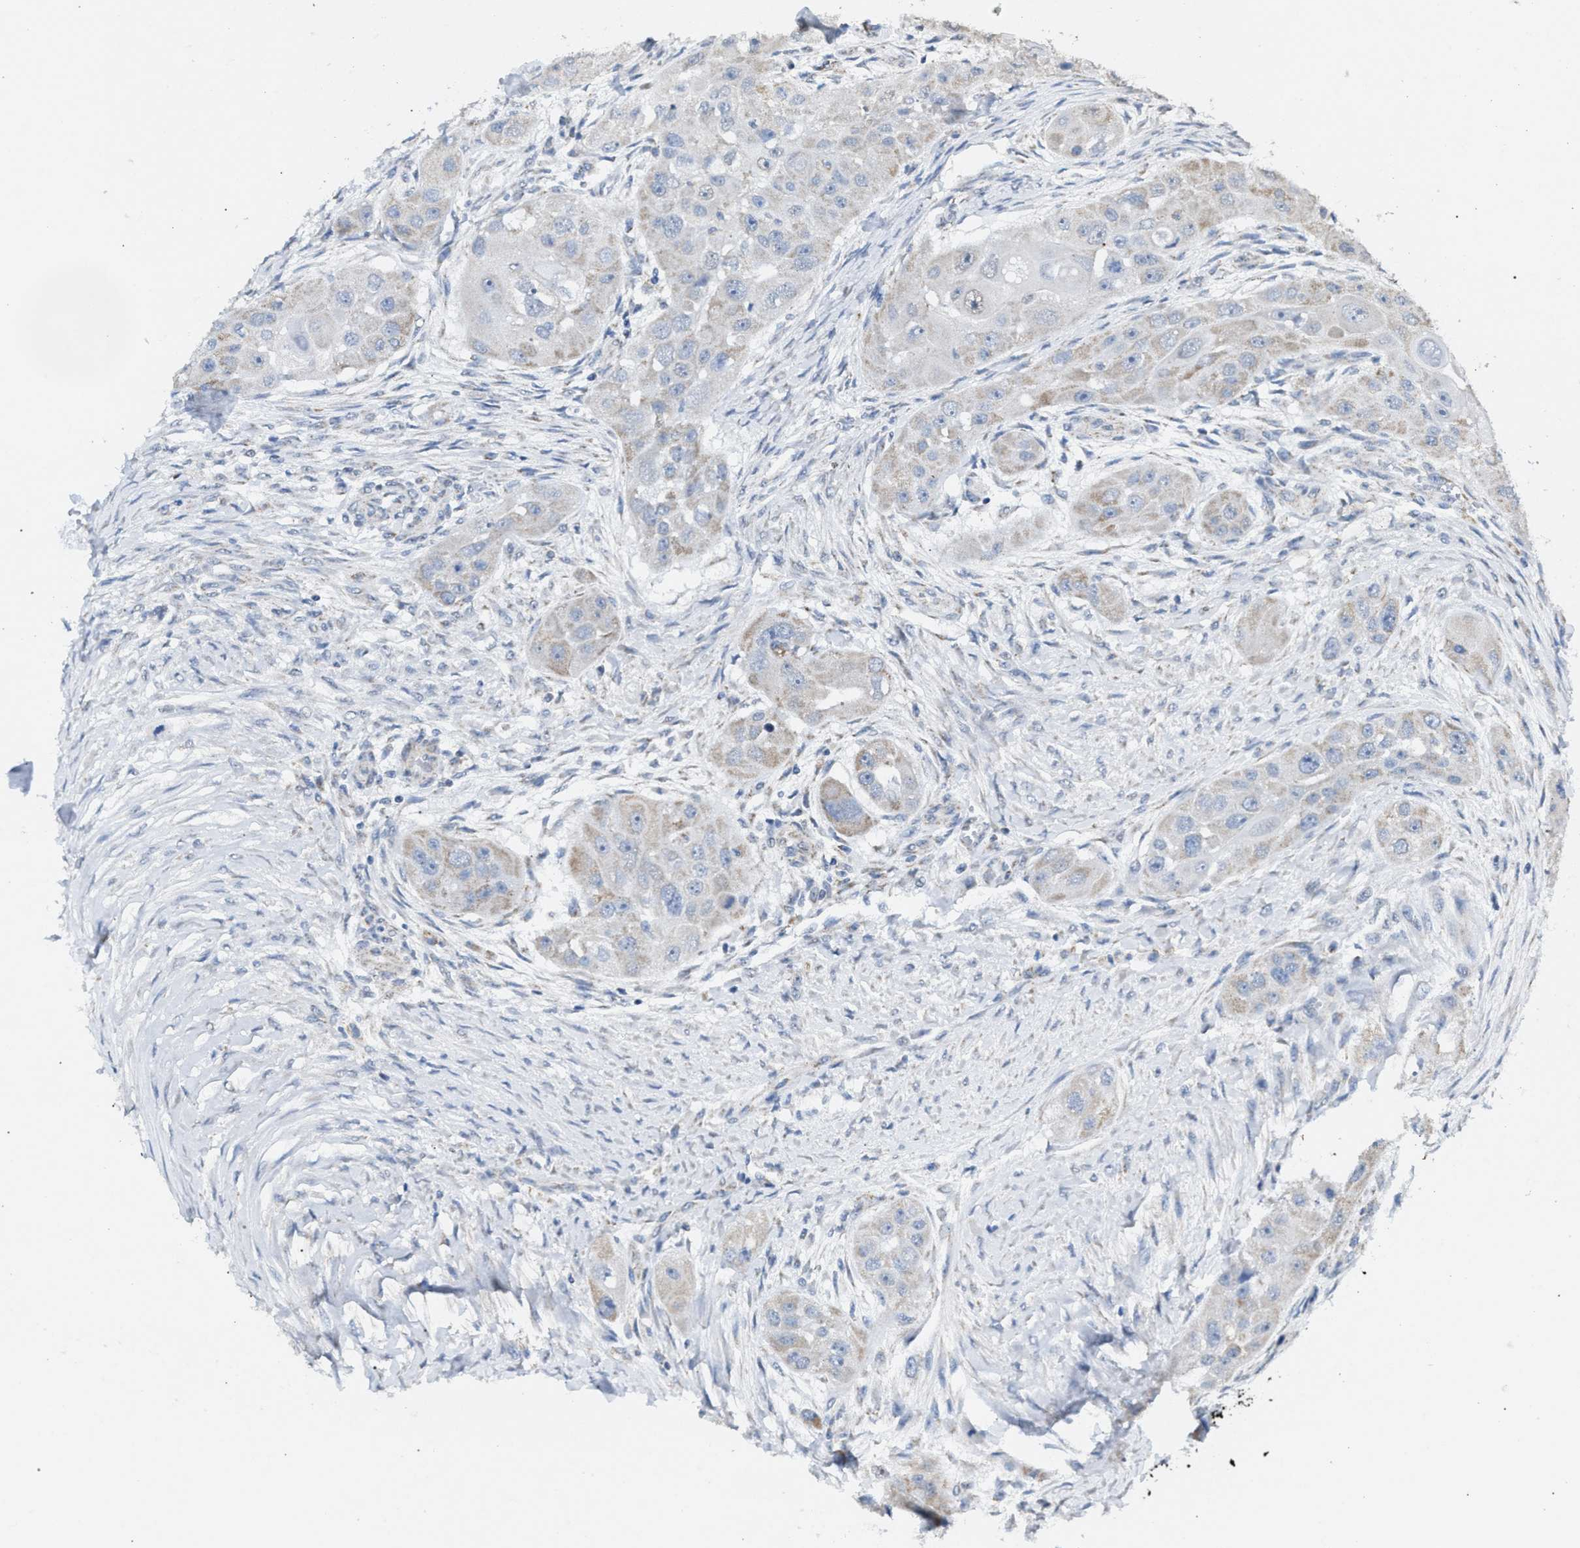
{"staining": {"intensity": "negative", "quantity": "none", "location": "none"}, "tissue": "head and neck cancer", "cell_type": "Tumor cells", "image_type": "cancer", "snomed": [{"axis": "morphology", "description": "Normal tissue, NOS"}, {"axis": "morphology", "description": "Squamous cell carcinoma, NOS"}, {"axis": "topography", "description": "Skeletal muscle"}, {"axis": "topography", "description": "Head-Neck"}], "caption": "Squamous cell carcinoma (head and neck) was stained to show a protein in brown. There is no significant positivity in tumor cells.", "gene": "TACO1", "patient": {"sex": "male", "age": 51}}